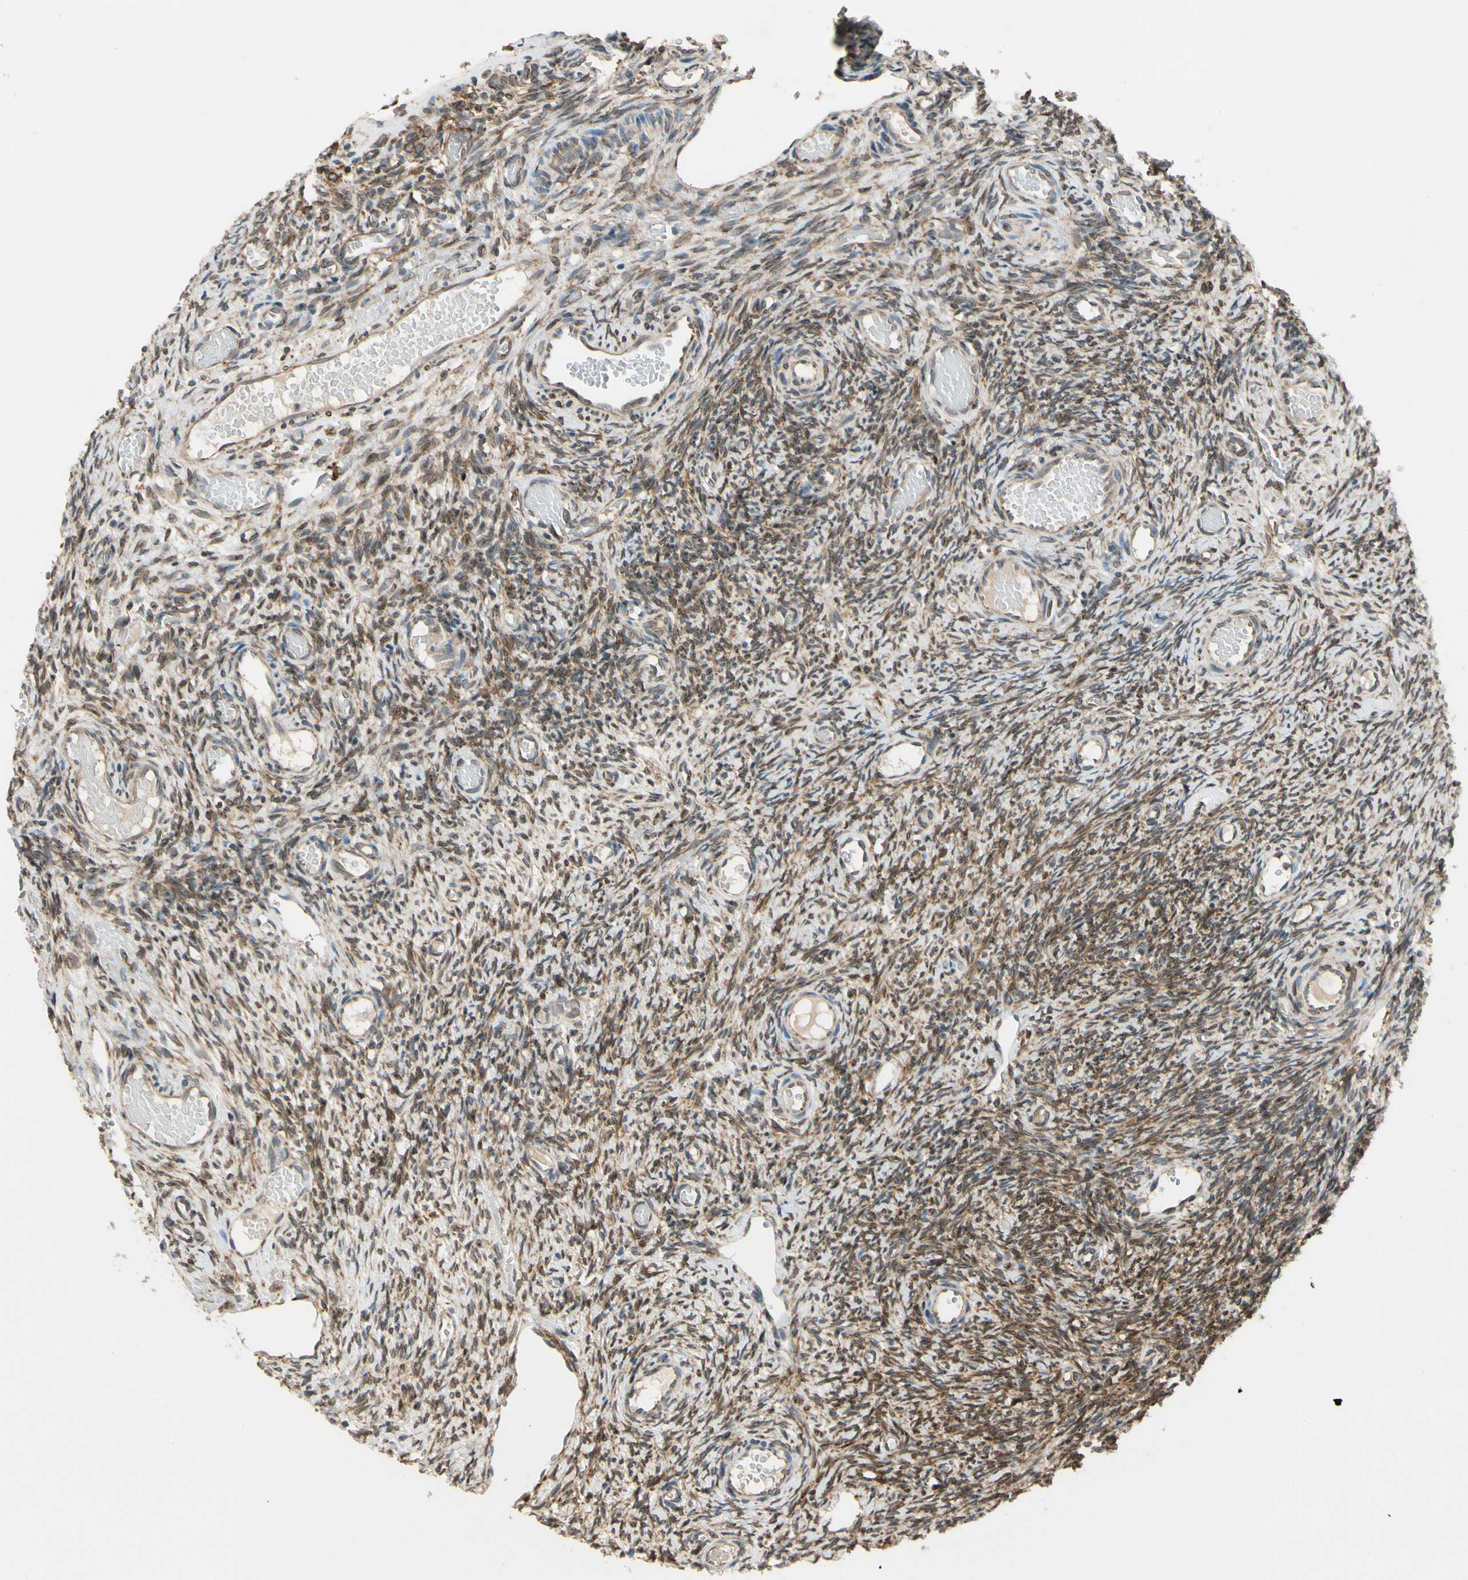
{"staining": {"intensity": "weak", "quantity": ">75%", "location": "cytoplasmic/membranous"}, "tissue": "ovary", "cell_type": "Follicle cells", "image_type": "normal", "snomed": [{"axis": "morphology", "description": "Normal tissue, NOS"}, {"axis": "topography", "description": "Ovary"}], "caption": "Immunohistochemical staining of normal ovary demonstrates low levels of weak cytoplasmic/membranous expression in approximately >75% of follicle cells. The staining was performed using DAB (3,3'-diaminobenzidine), with brown indicating positive protein expression. Nuclei are stained blue with hematoxylin.", "gene": "RPN2", "patient": {"sex": "female", "age": 35}}